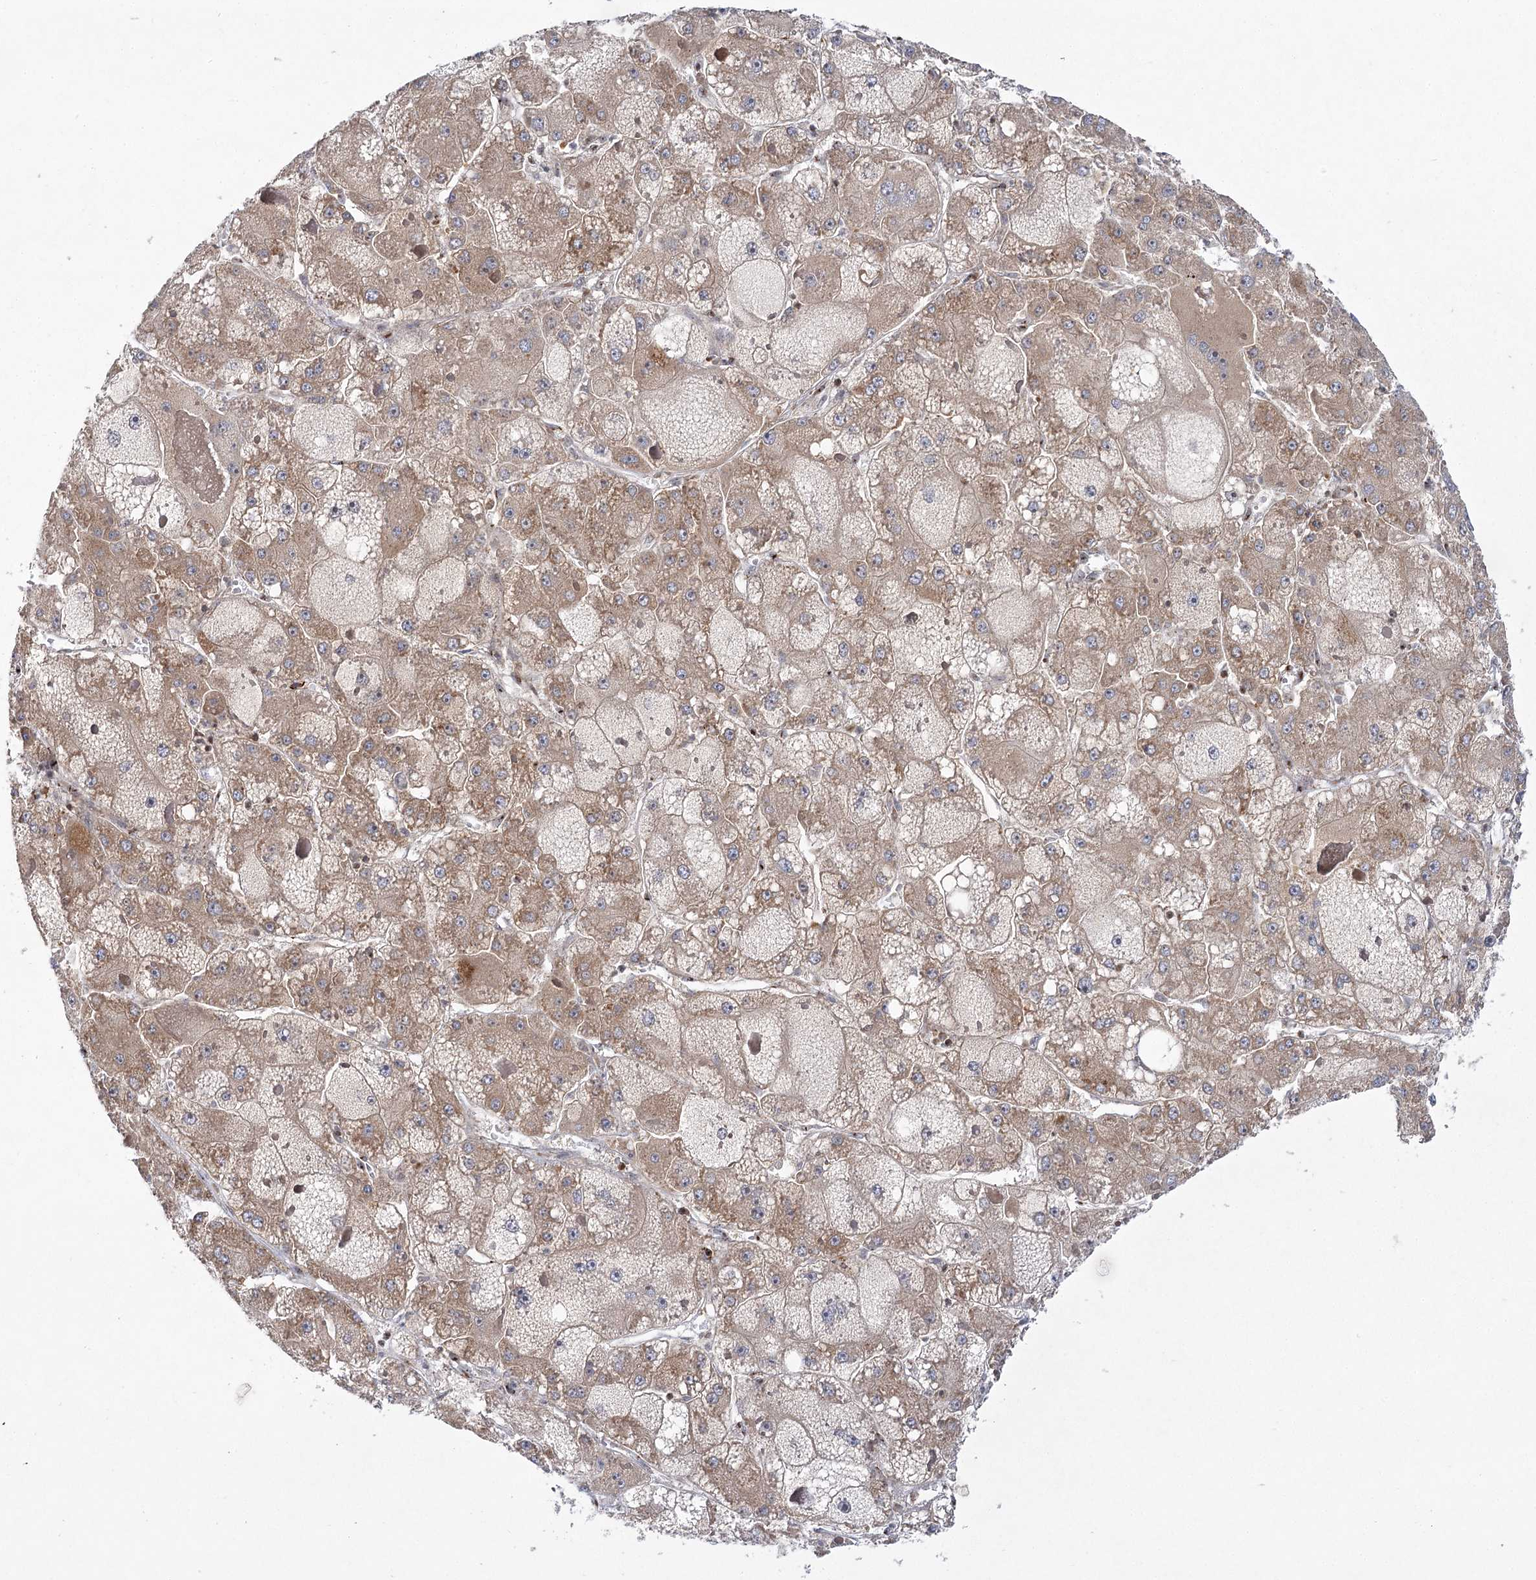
{"staining": {"intensity": "moderate", "quantity": ">75%", "location": "cytoplasmic/membranous"}, "tissue": "liver cancer", "cell_type": "Tumor cells", "image_type": "cancer", "snomed": [{"axis": "morphology", "description": "Carcinoma, Hepatocellular, NOS"}, {"axis": "topography", "description": "Liver"}], "caption": "Immunohistochemistry image of liver cancer stained for a protein (brown), which shows medium levels of moderate cytoplasmic/membranous expression in approximately >75% of tumor cells.", "gene": "SYTL1", "patient": {"sex": "female", "age": 73}}